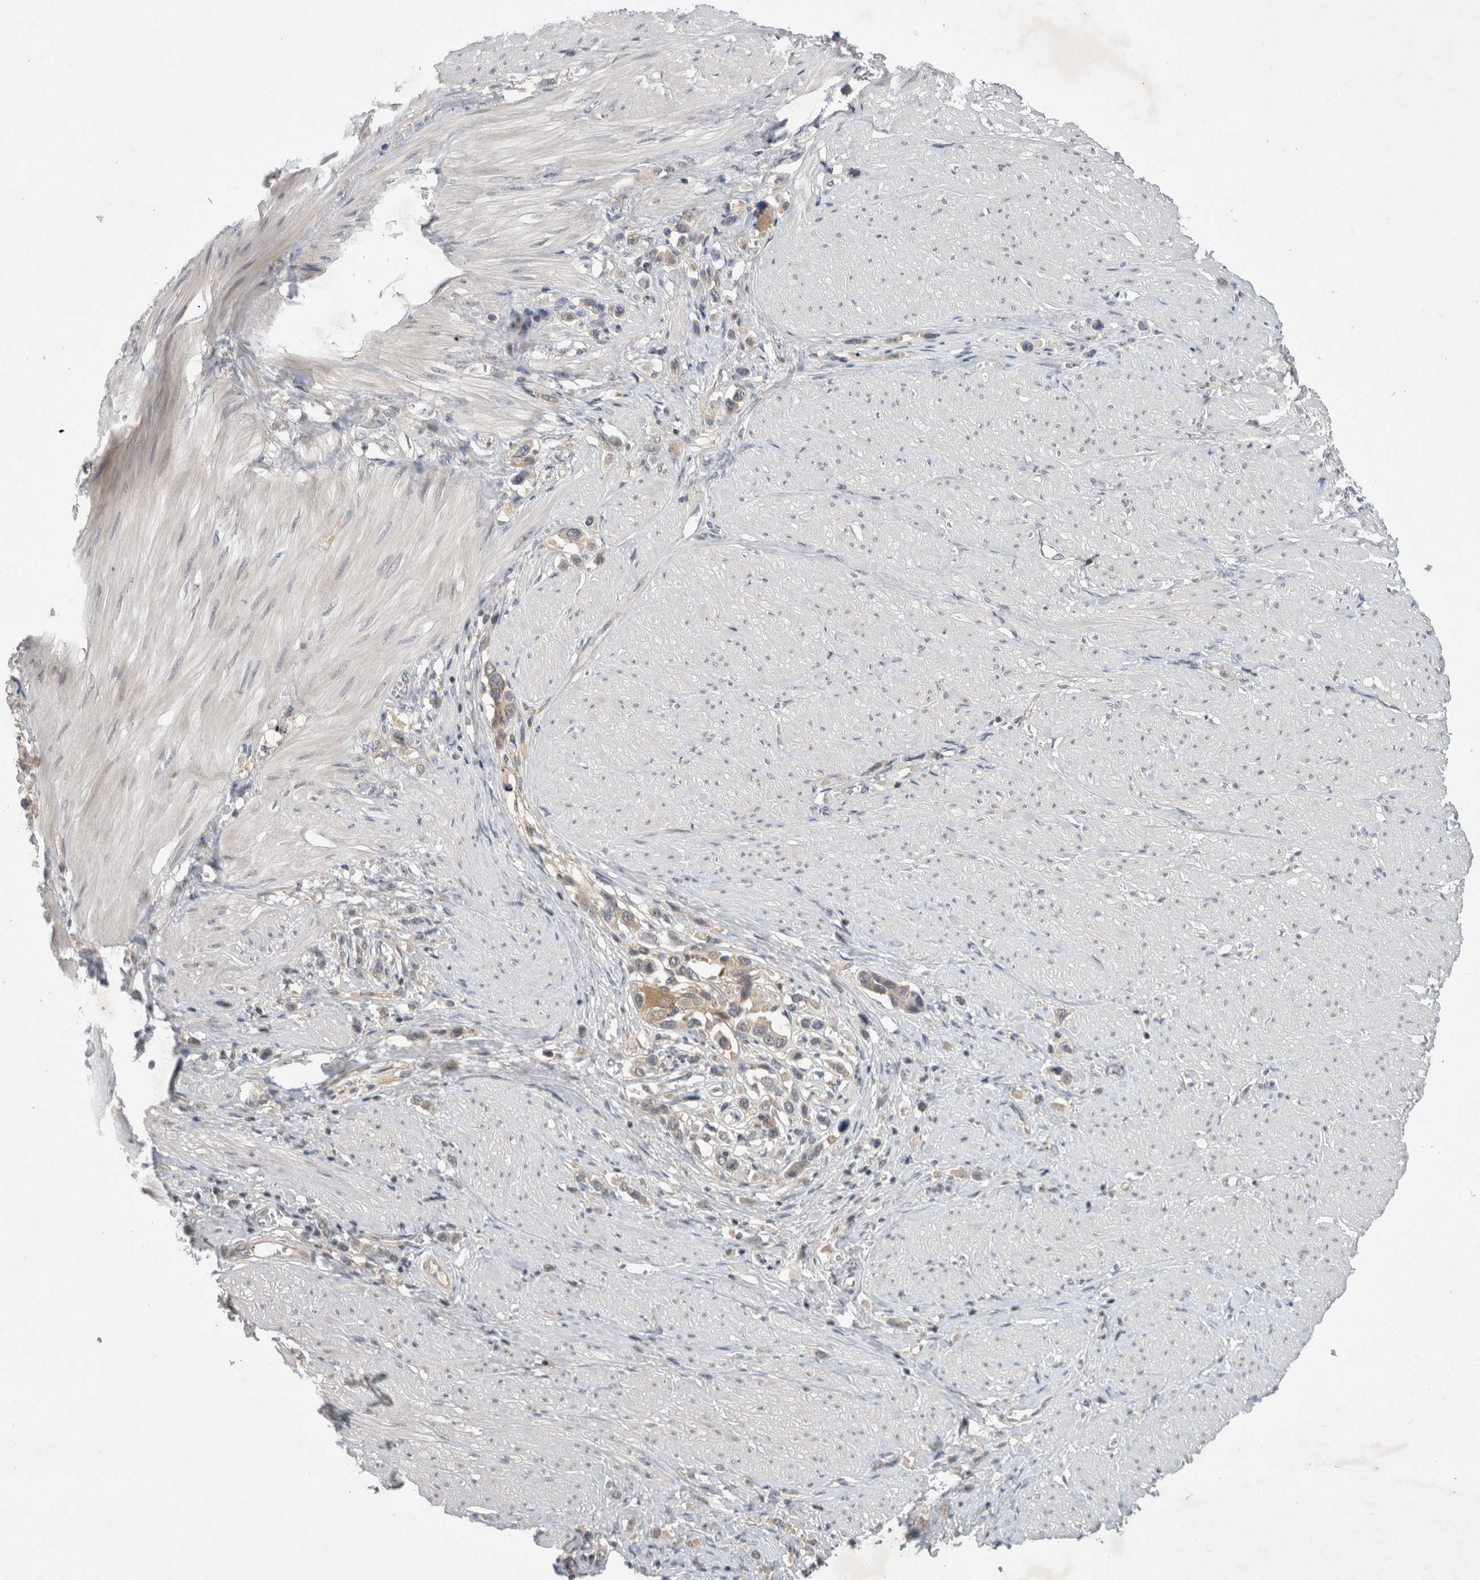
{"staining": {"intensity": "weak", "quantity": ">75%", "location": "cytoplasmic/membranous"}, "tissue": "stomach cancer", "cell_type": "Tumor cells", "image_type": "cancer", "snomed": [{"axis": "morphology", "description": "Adenocarcinoma, NOS"}, {"axis": "topography", "description": "Stomach"}], "caption": "Immunohistochemical staining of stomach cancer reveals weak cytoplasmic/membranous protein staining in about >75% of tumor cells.", "gene": "AASDHPPT", "patient": {"sex": "female", "age": 65}}